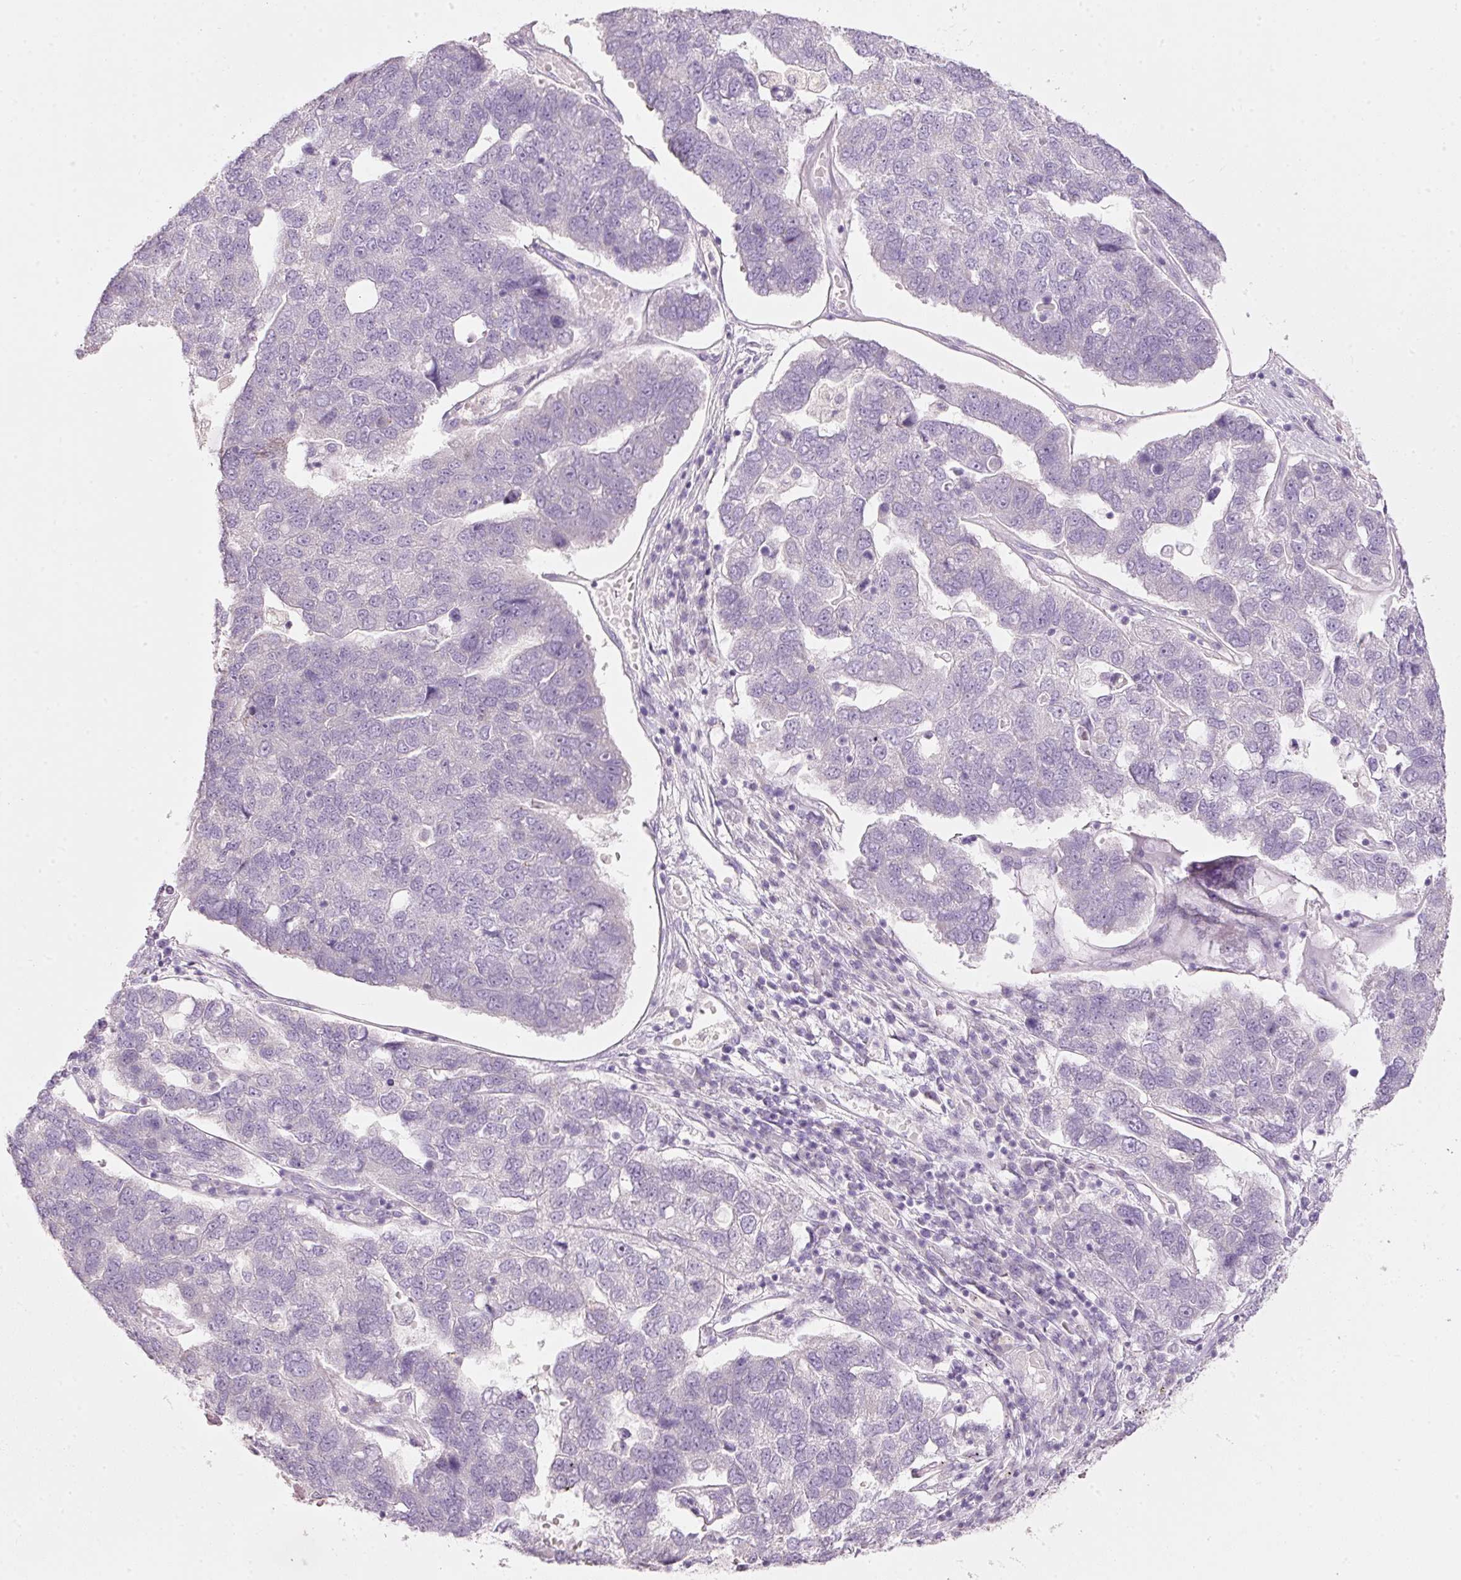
{"staining": {"intensity": "negative", "quantity": "none", "location": "none"}, "tissue": "pancreatic cancer", "cell_type": "Tumor cells", "image_type": "cancer", "snomed": [{"axis": "morphology", "description": "Adenocarcinoma, NOS"}, {"axis": "topography", "description": "Pancreas"}], "caption": "A high-resolution image shows IHC staining of pancreatic cancer, which shows no significant positivity in tumor cells. The staining is performed using DAB brown chromogen with nuclei counter-stained in using hematoxylin.", "gene": "PDXDC1", "patient": {"sex": "female", "age": 61}}